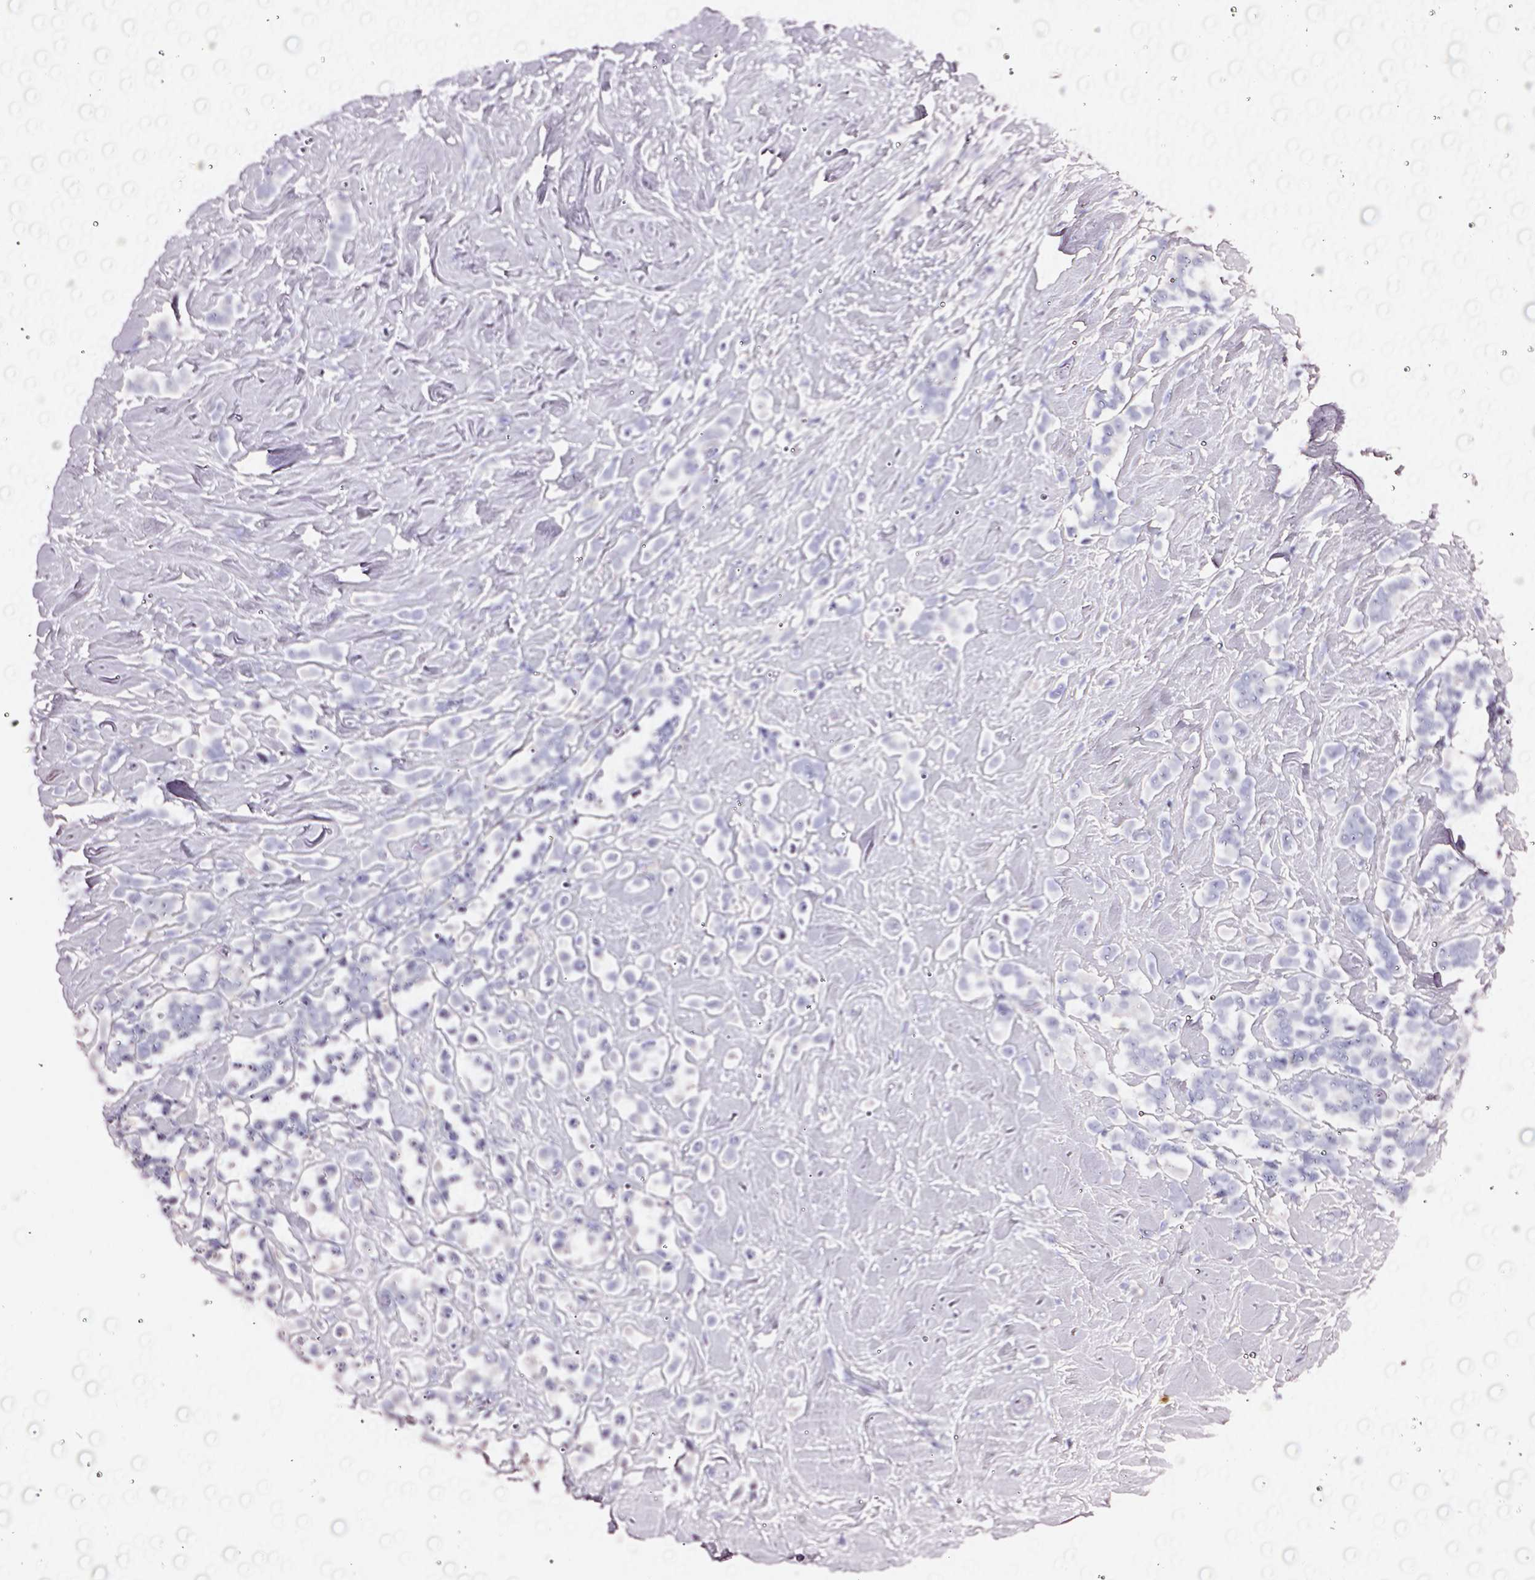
{"staining": {"intensity": "negative", "quantity": "none", "location": "none"}, "tissue": "breast cancer", "cell_type": "Tumor cells", "image_type": "cancer", "snomed": [{"axis": "morphology", "description": "Duct carcinoma"}, {"axis": "topography", "description": "Breast"}], "caption": "Protein analysis of breast cancer (intraductal carcinoma) displays no significant positivity in tumor cells. The staining was performed using DAB (3,3'-diaminobenzidine) to visualize the protein expression in brown, while the nuclei were stained in blue with hematoxylin (Magnification: 20x).", "gene": "CYB561A3", "patient": {"sex": "female", "age": 80}}